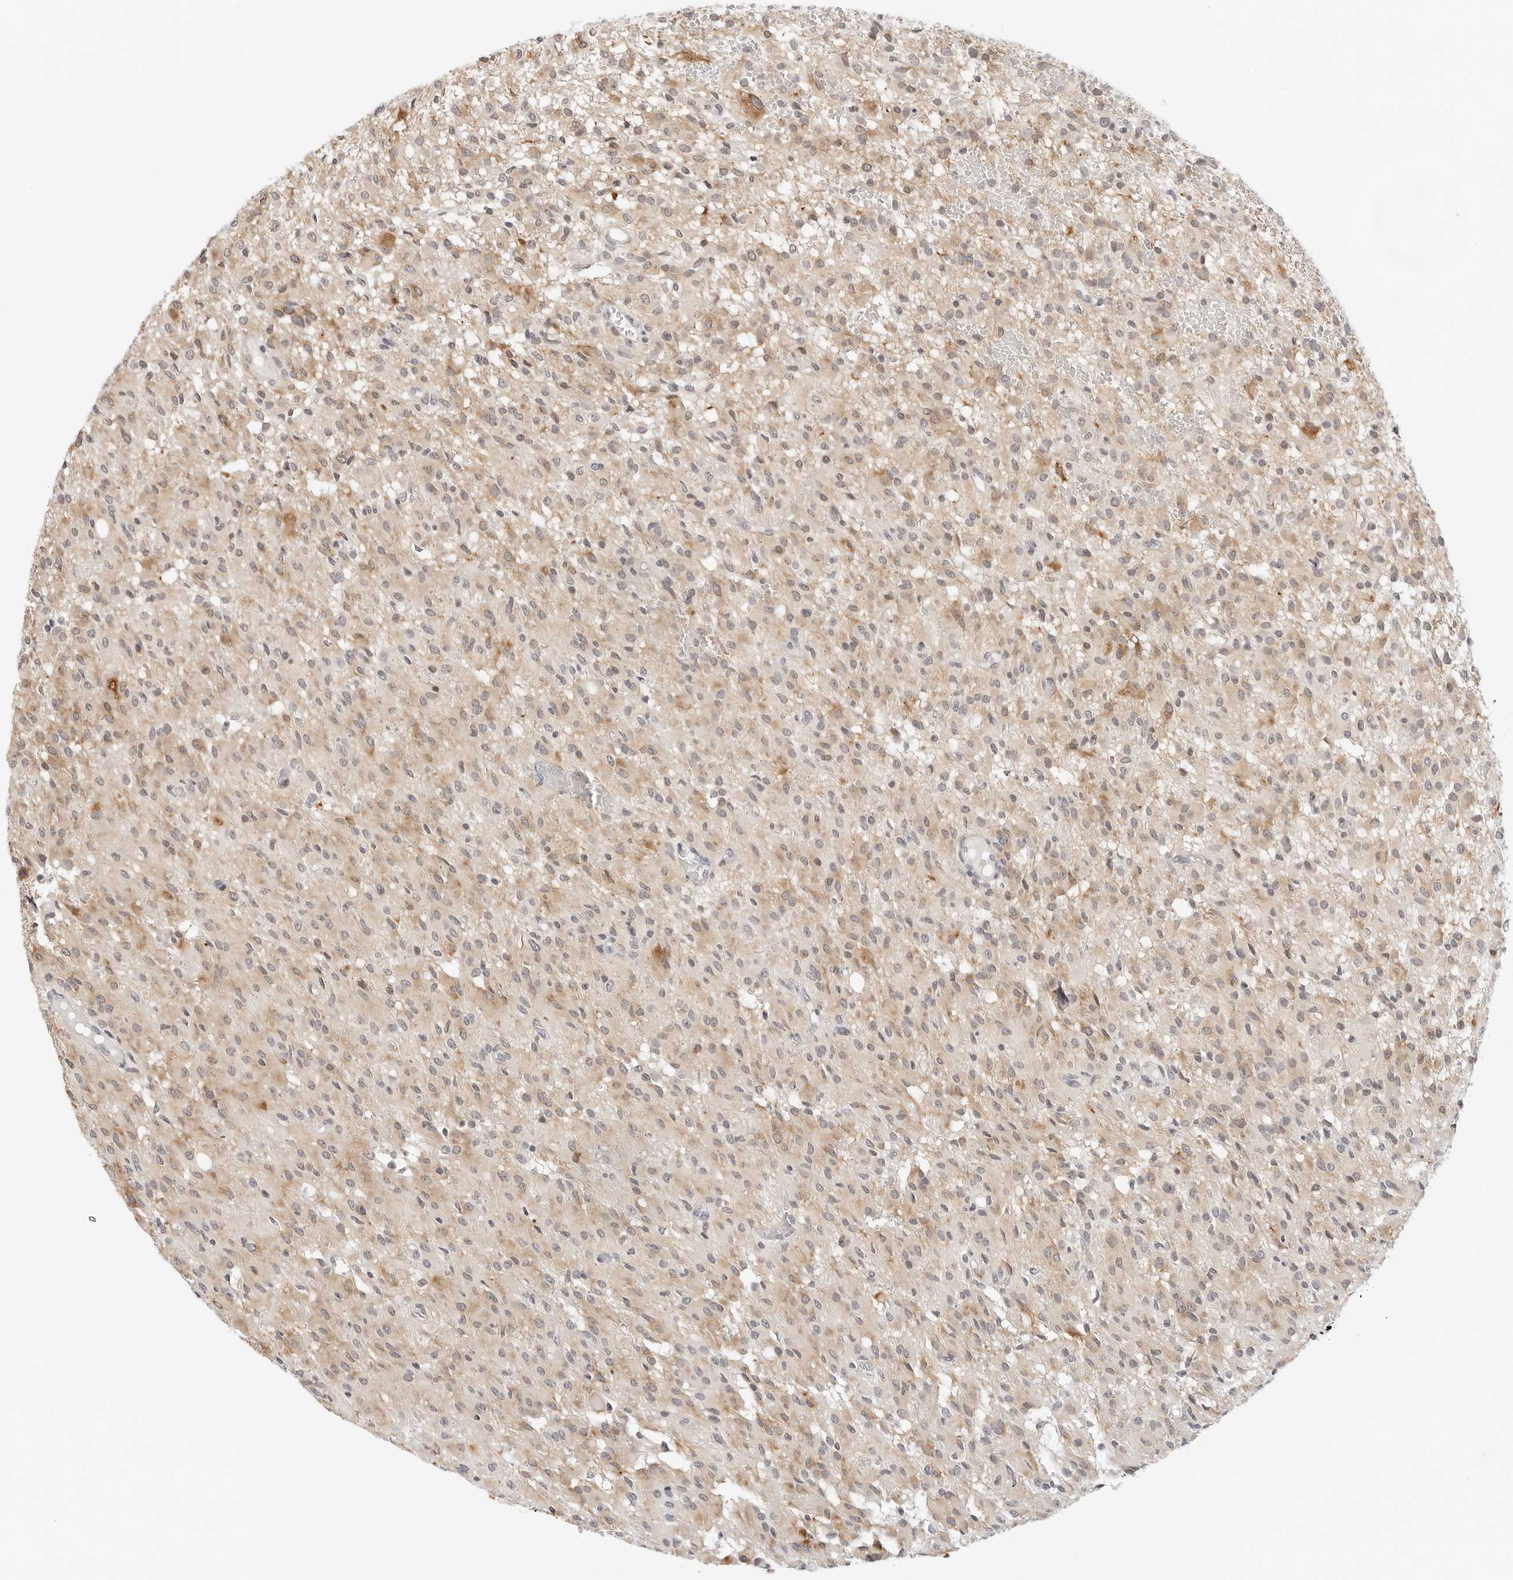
{"staining": {"intensity": "weak", "quantity": "25%-75%", "location": "cytoplasmic/membranous"}, "tissue": "glioma", "cell_type": "Tumor cells", "image_type": "cancer", "snomed": [{"axis": "morphology", "description": "Glioma, malignant, High grade"}, {"axis": "topography", "description": "Brain"}], "caption": "Immunohistochemistry (IHC) staining of malignant high-grade glioma, which demonstrates low levels of weak cytoplasmic/membranous staining in about 25%-75% of tumor cells indicating weak cytoplasmic/membranous protein positivity. The staining was performed using DAB (brown) for protein detection and nuclei were counterstained in hematoxylin (blue).", "gene": "PARP10", "patient": {"sex": "female", "age": 59}}